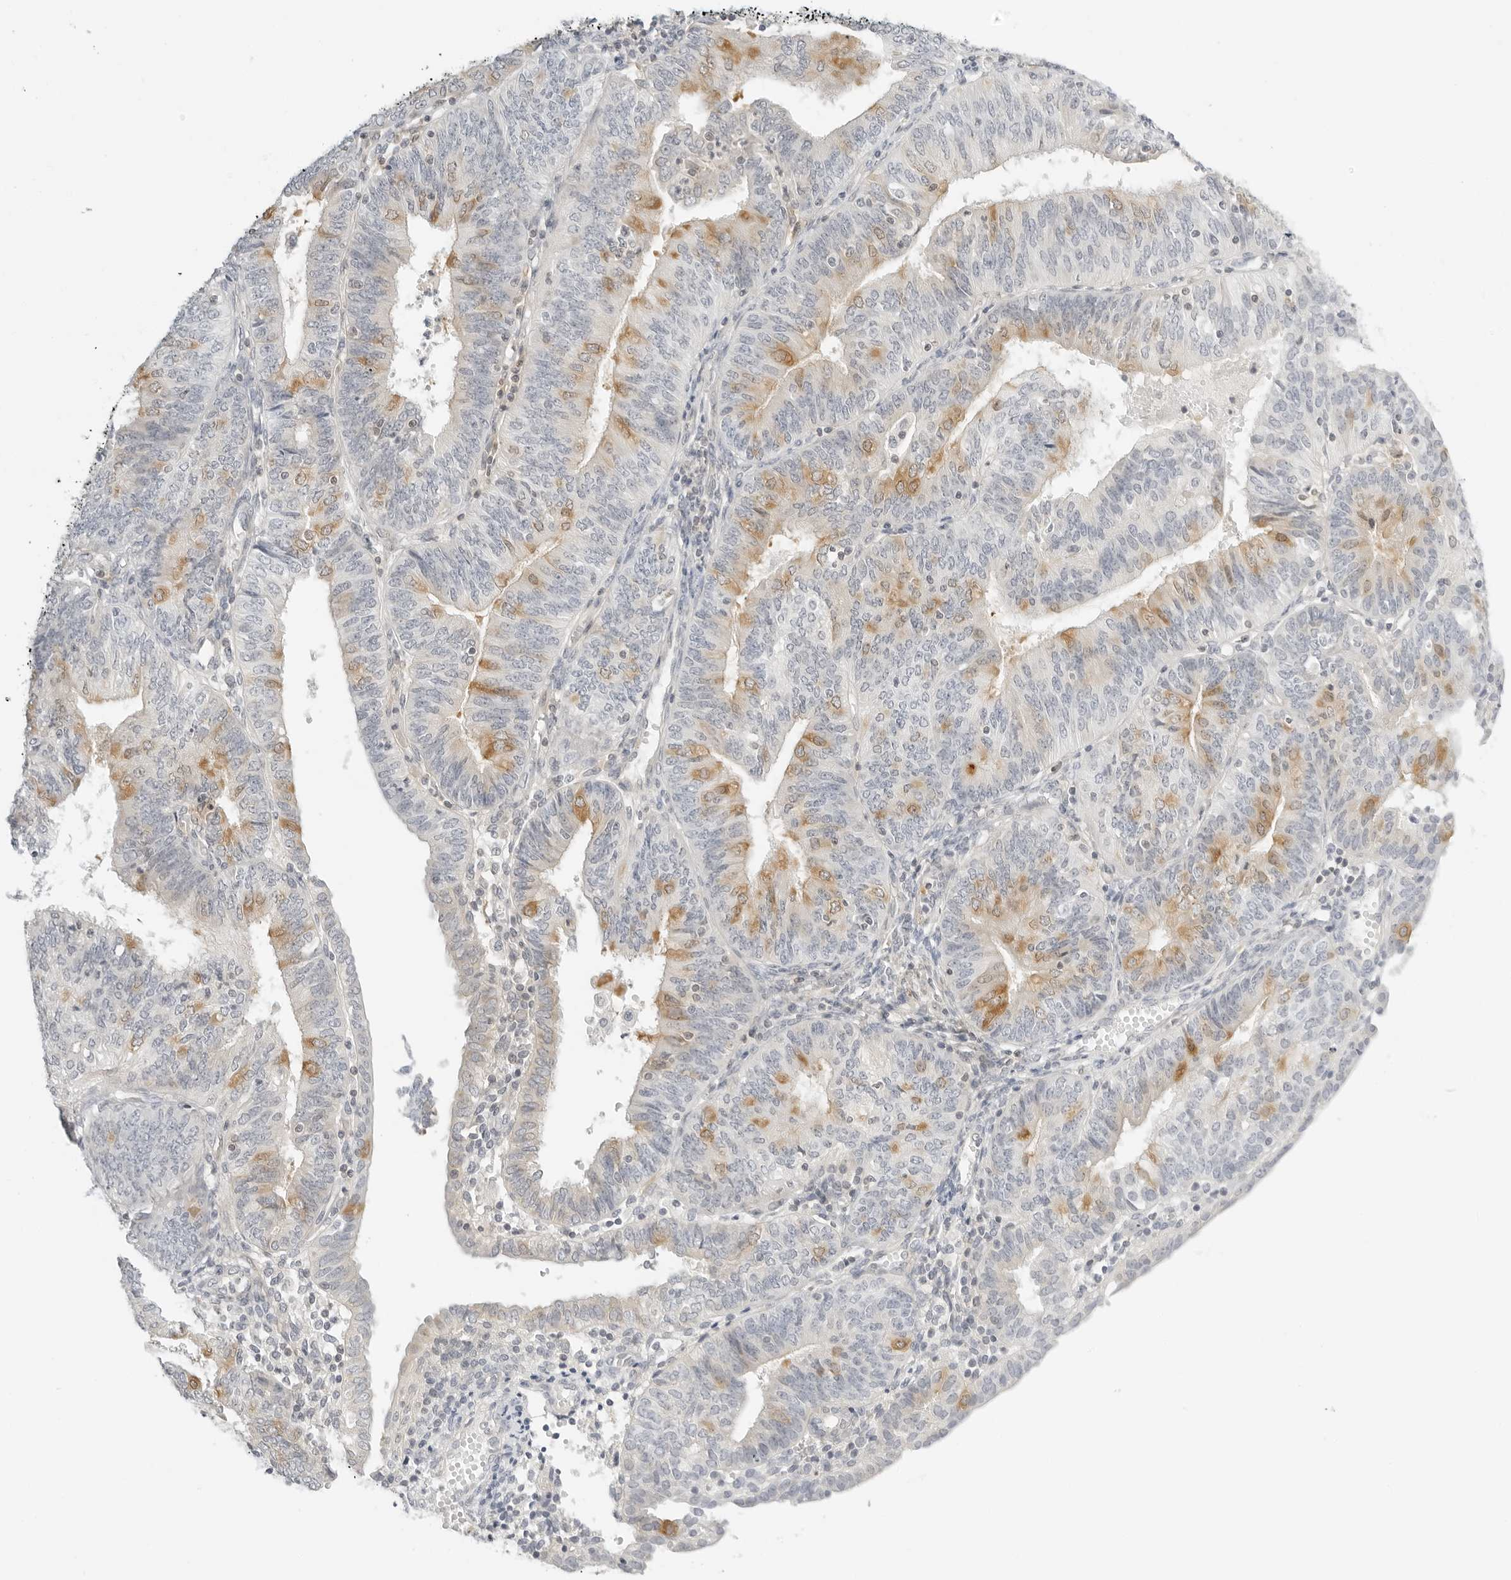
{"staining": {"intensity": "moderate", "quantity": "25%-75%", "location": "cytoplasmic/membranous"}, "tissue": "endometrial cancer", "cell_type": "Tumor cells", "image_type": "cancer", "snomed": [{"axis": "morphology", "description": "Adenocarcinoma, NOS"}, {"axis": "topography", "description": "Endometrium"}], "caption": "Immunohistochemistry staining of endometrial adenocarcinoma, which reveals medium levels of moderate cytoplasmic/membranous expression in approximately 25%-75% of tumor cells indicating moderate cytoplasmic/membranous protein staining. The staining was performed using DAB (3,3'-diaminobenzidine) (brown) for protein detection and nuclei were counterstained in hematoxylin (blue).", "gene": "OSCP1", "patient": {"sex": "female", "age": 58}}